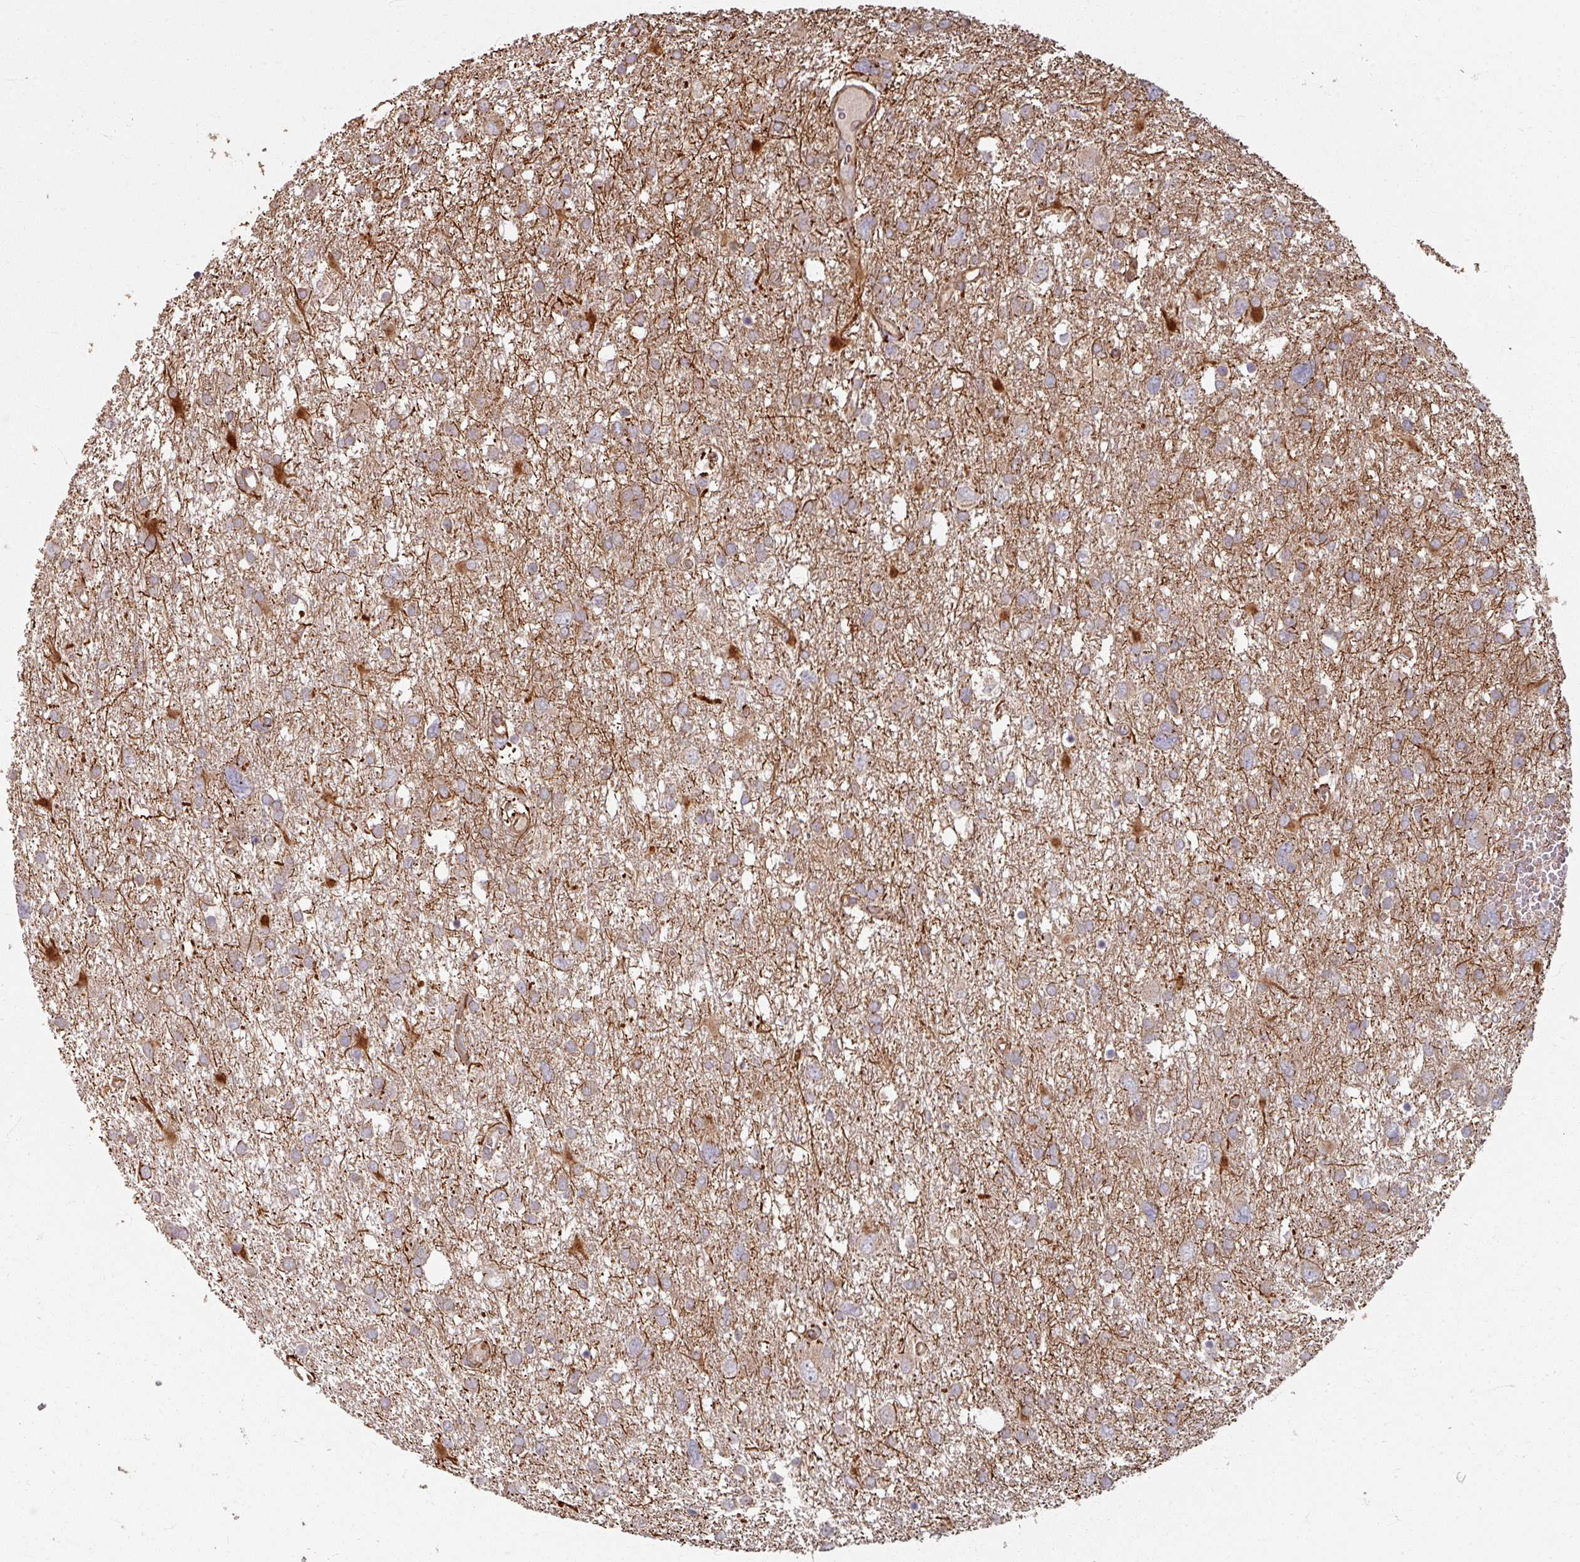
{"staining": {"intensity": "weak", "quantity": "25%-75%", "location": "cytoplasmic/membranous"}, "tissue": "glioma", "cell_type": "Tumor cells", "image_type": "cancer", "snomed": [{"axis": "morphology", "description": "Glioma, malignant, High grade"}, {"axis": "topography", "description": "Brain"}], "caption": "This is a photomicrograph of immunohistochemistry staining of glioma, which shows weak expression in the cytoplasmic/membranous of tumor cells.", "gene": "CCDC68", "patient": {"sex": "male", "age": 61}}